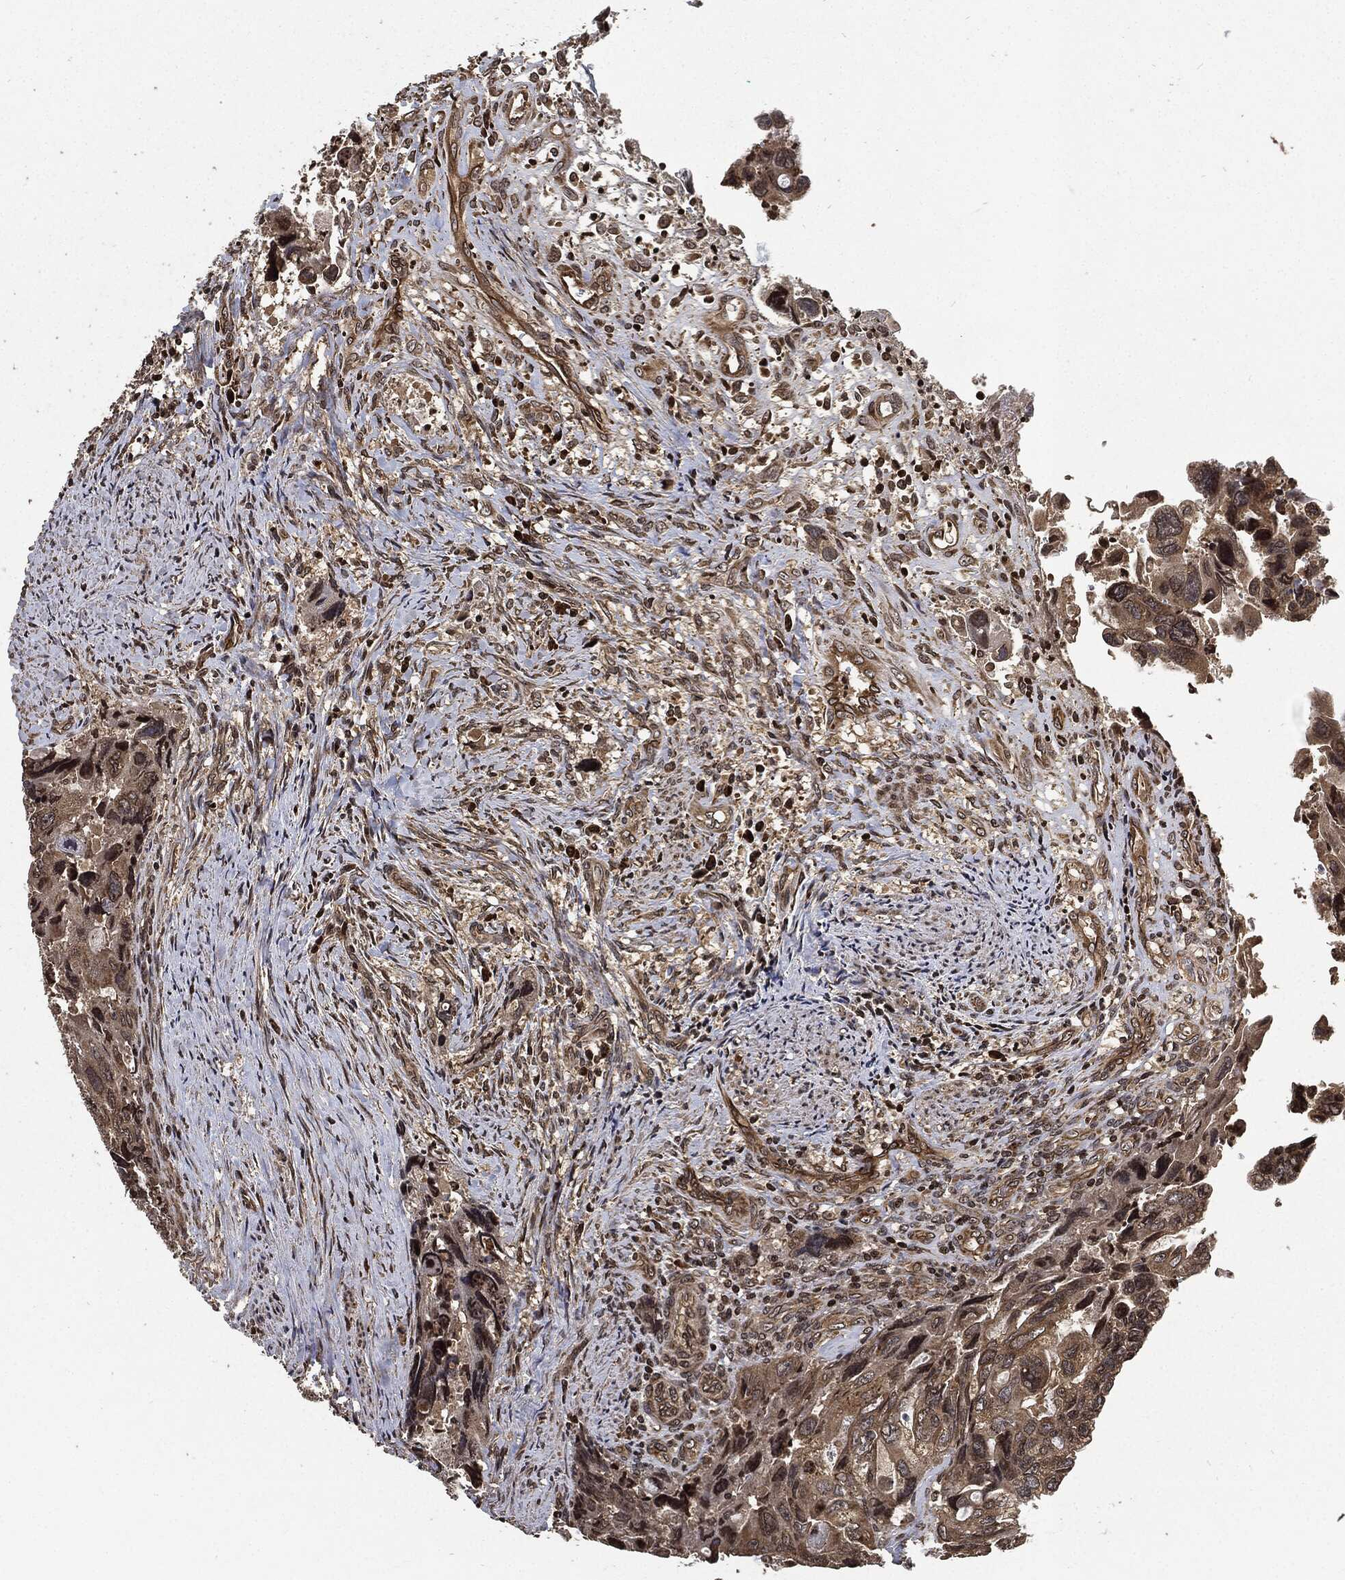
{"staining": {"intensity": "weak", "quantity": "<25%", "location": "cytoplasmic/membranous"}, "tissue": "colorectal cancer", "cell_type": "Tumor cells", "image_type": "cancer", "snomed": [{"axis": "morphology", "description": "Adenocarcinoma, NOS"}, {"axis": "topography", "description": "Rectum"}], "caption": "Immunohistochemistry (IHC) micrograph of human colorectal cancer (adenocarcinoma) stained for a protein (brown), which reveals no staining in tumor cells.", "gene": "PDK1", "patient": {"sex": "male", "age": 62}}